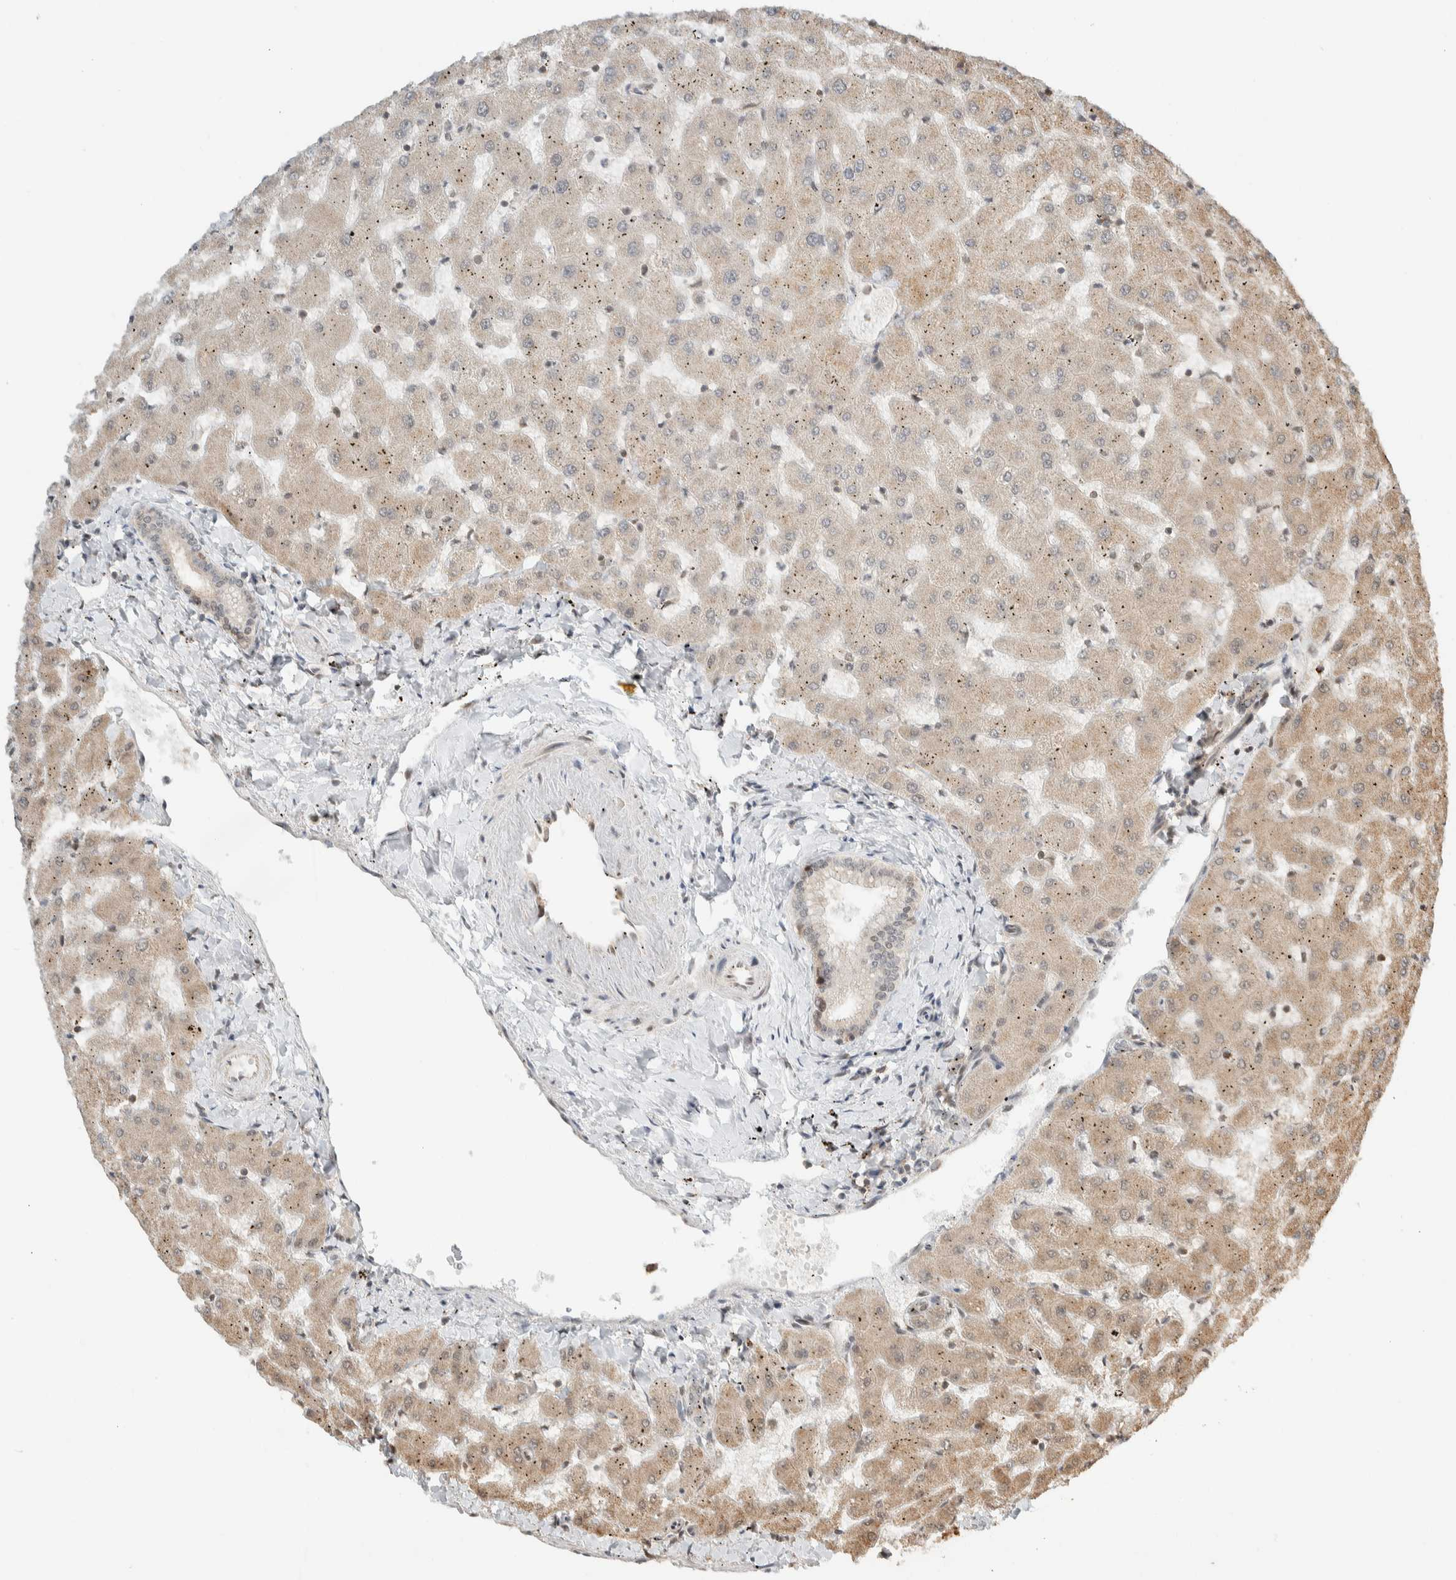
{"staining": {"intensity": "negative", "quantity": "none", "location": "none"}, "tissue": "liver", "cell_type": "Cholangiocytes", "image_type": "normal", "snomed": [{"axis": "morphology", "description": "Normal tissue, NOS"}, {"axis": "topography", "description": "Liver"}], "caption": "A photomicrograph of liver stained for a protein displays no brown staining in cholangiocytes. Nuclei are stained in blue.", "gene": "ZBTB2", "patient": {"sex": "female", "age": 63}}